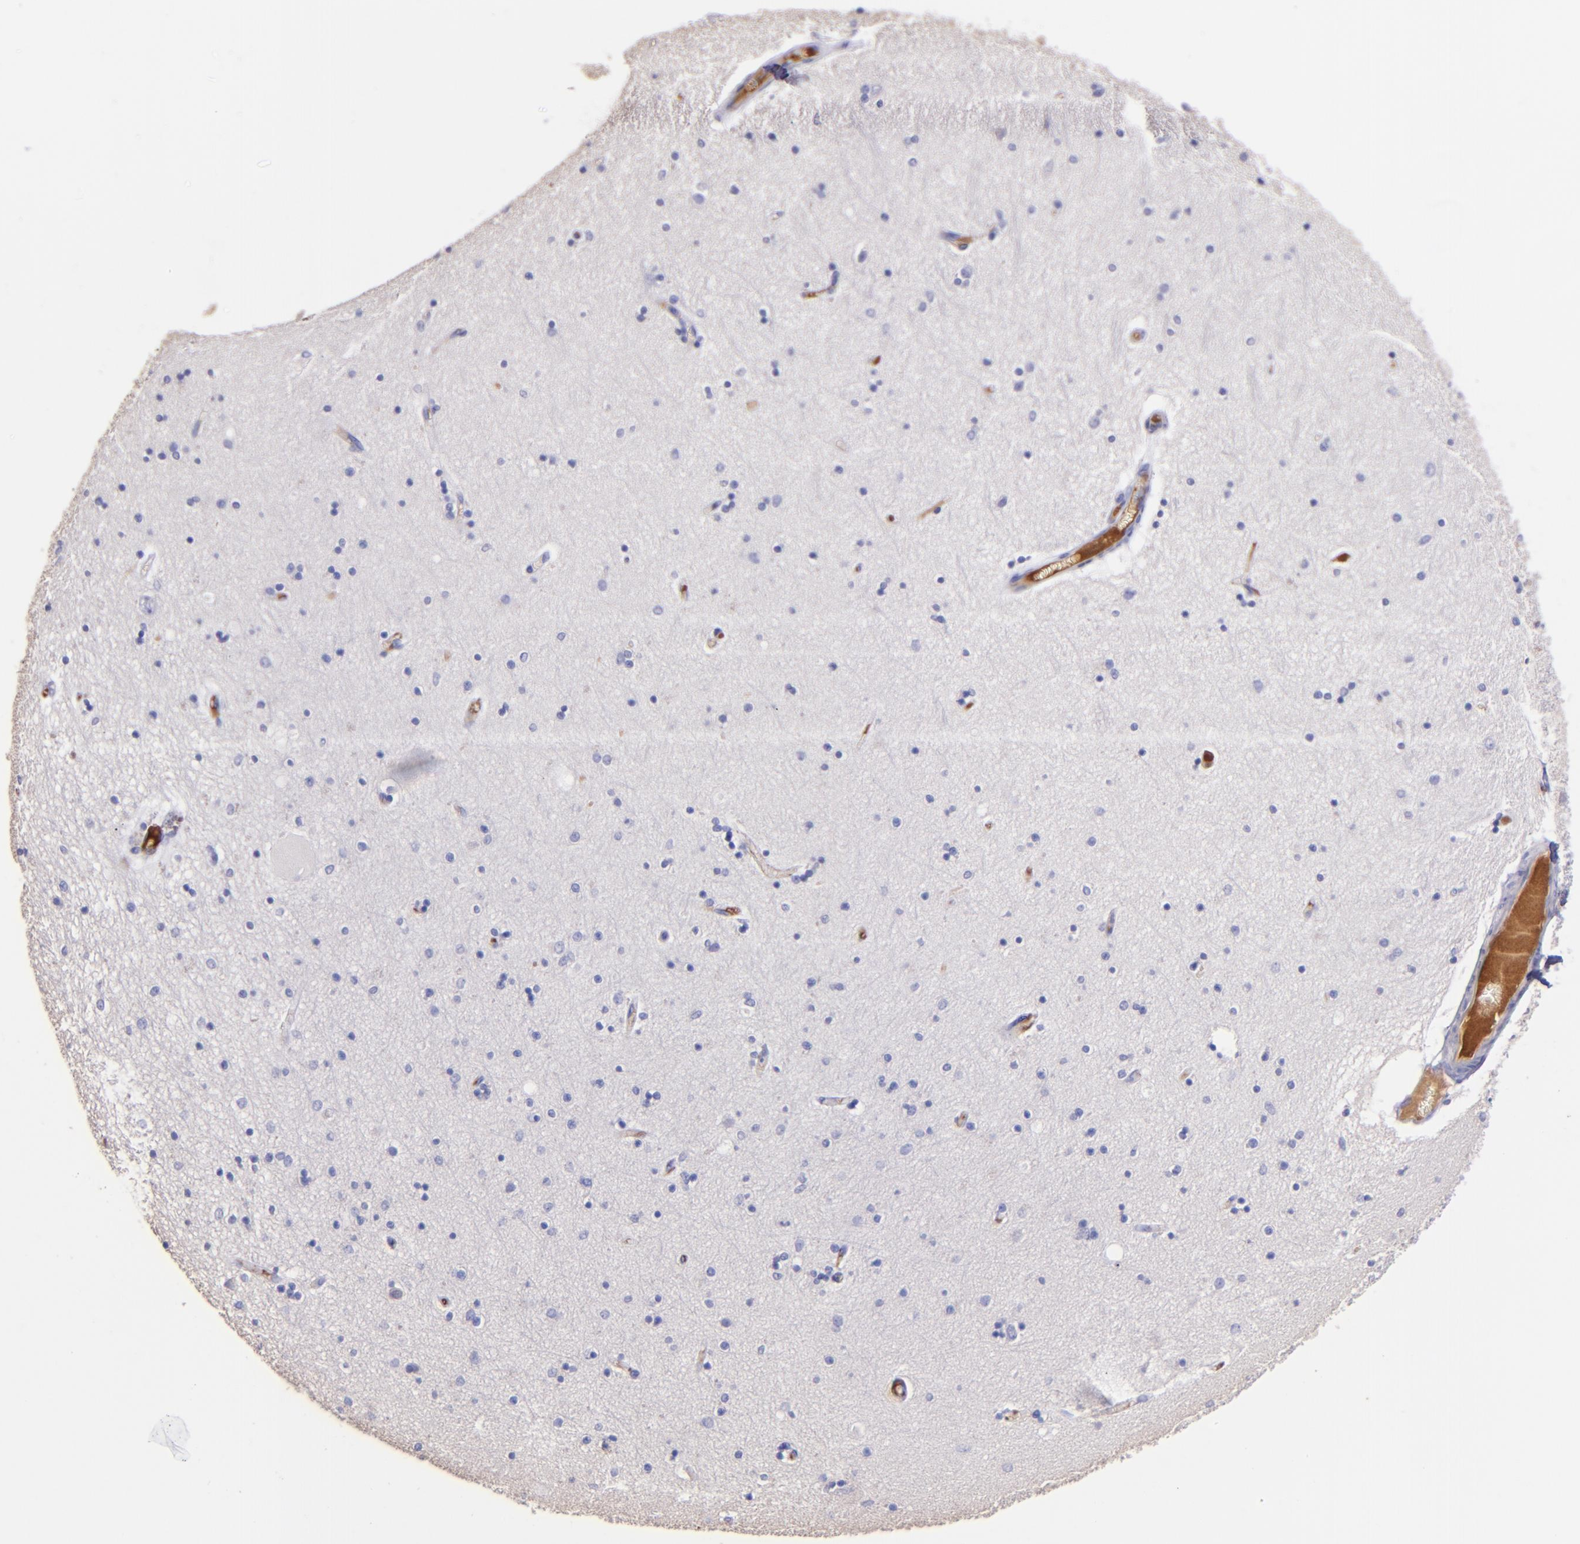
{"staining": {"intensity": "negative", "quantity": "none", "location": "none"}, "tissue": "hippocampus", "cell_type": "Glial cells", "image_type": "normal", "snomed": [{"axis": "morphology", "description": "Normal tissue, NOS"}, {"axis": "topography", "description": "Hippocampus"}], "caption": "A histopathology image of human hippocampus is negative for staining in glial cells. Nuclei are stained in blue.", "gene": "KNG1", "patient": {"sex": "female", "age": 54}}